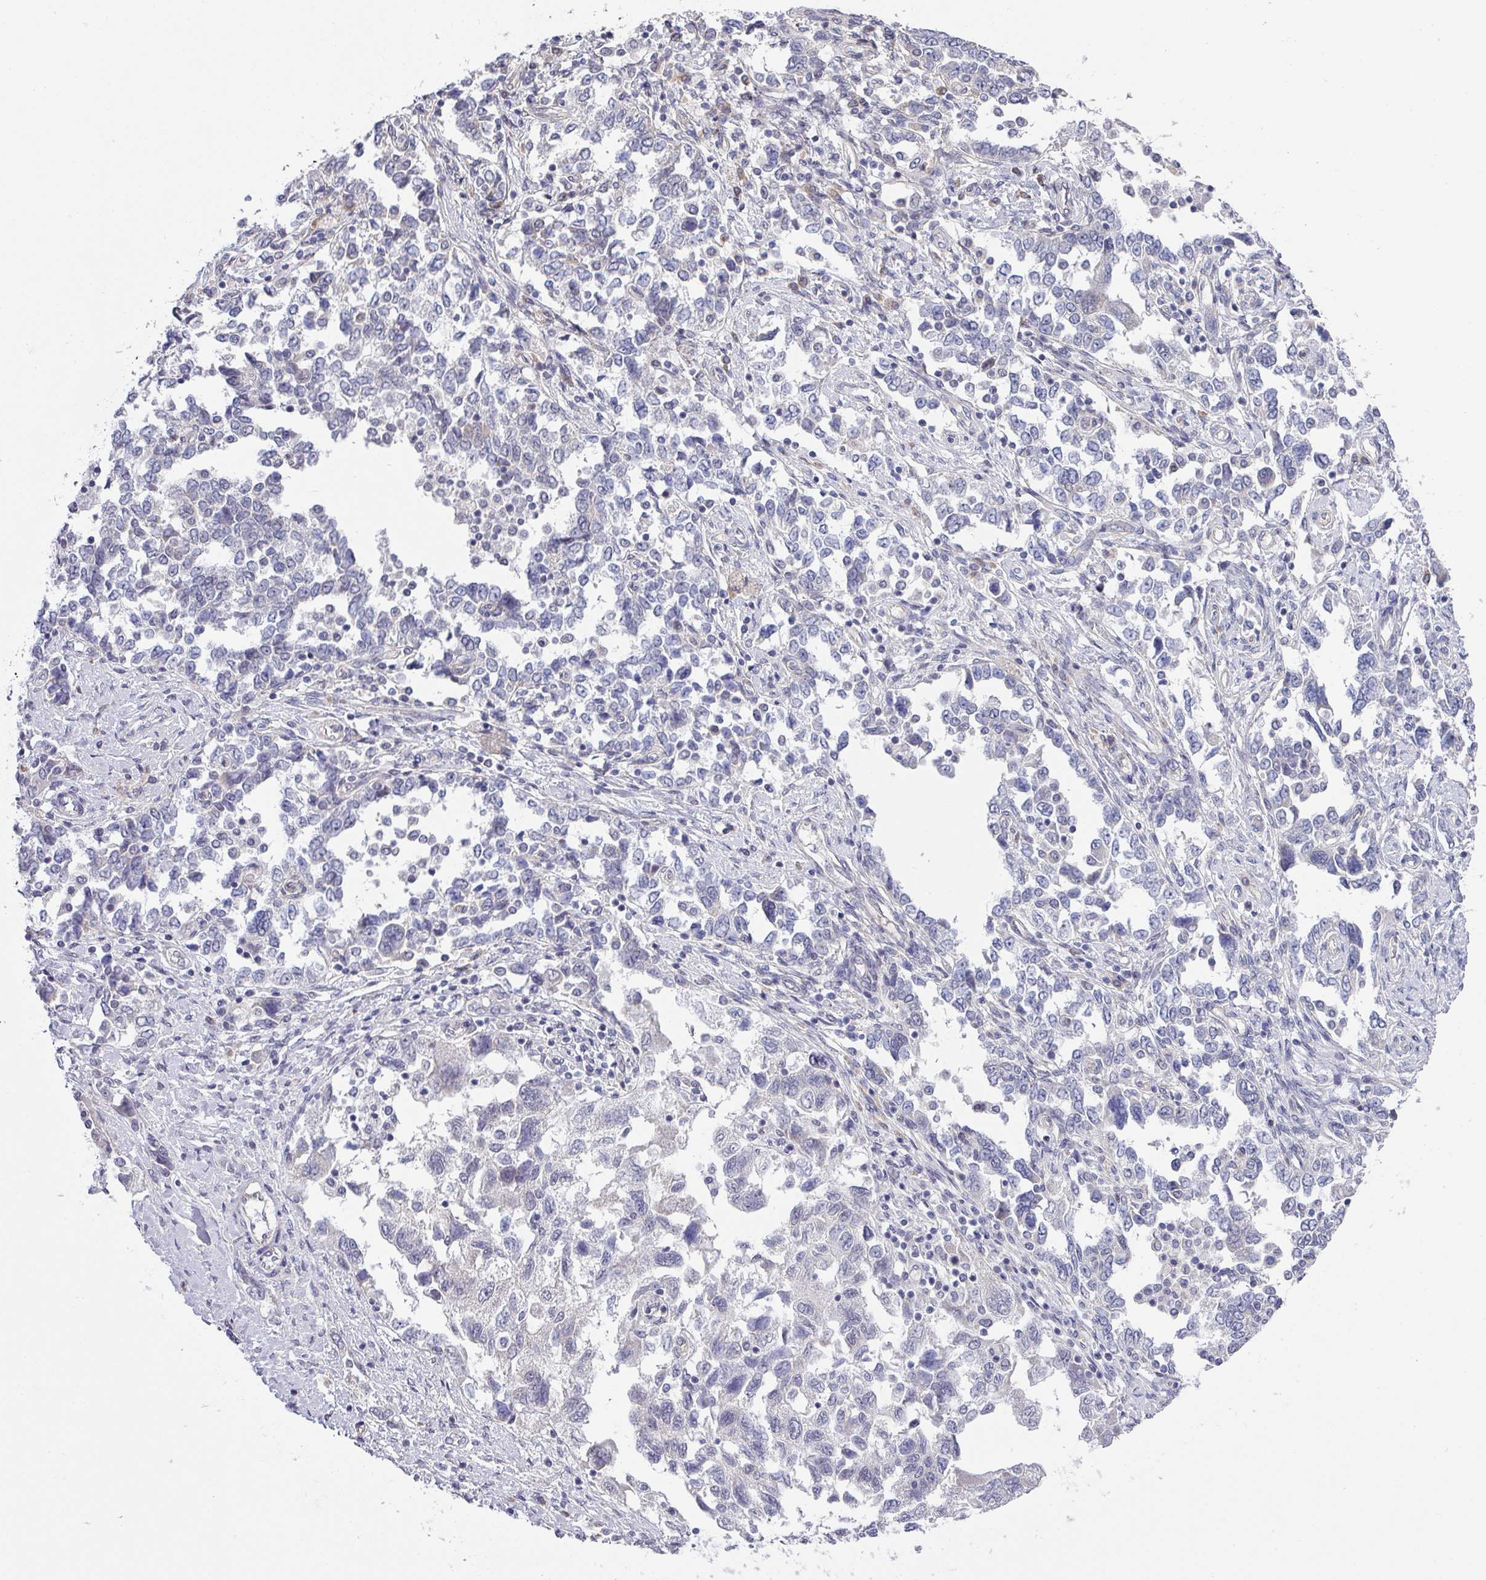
{"staining": {"intensity": "negative", "quantity": "none", "location": "none"}, "tissue": "ovarian cancer", "cell_type": "Tumor cells", "image_type": "cancer", "snomed": [{"axis": "morphology", "description": "Carcinoma, NOS"}, {"axis": "morphology", "description": "Cystadenocarcinoma, serous, NOS"}, {"axis": "topography", "description": "Ovary"}], "caption": "IHC of human carcinoma (ovarian) shows no expression in tumor cells.", "gene": "TMED5", "patient": {"sex": "female", "age": 69}}